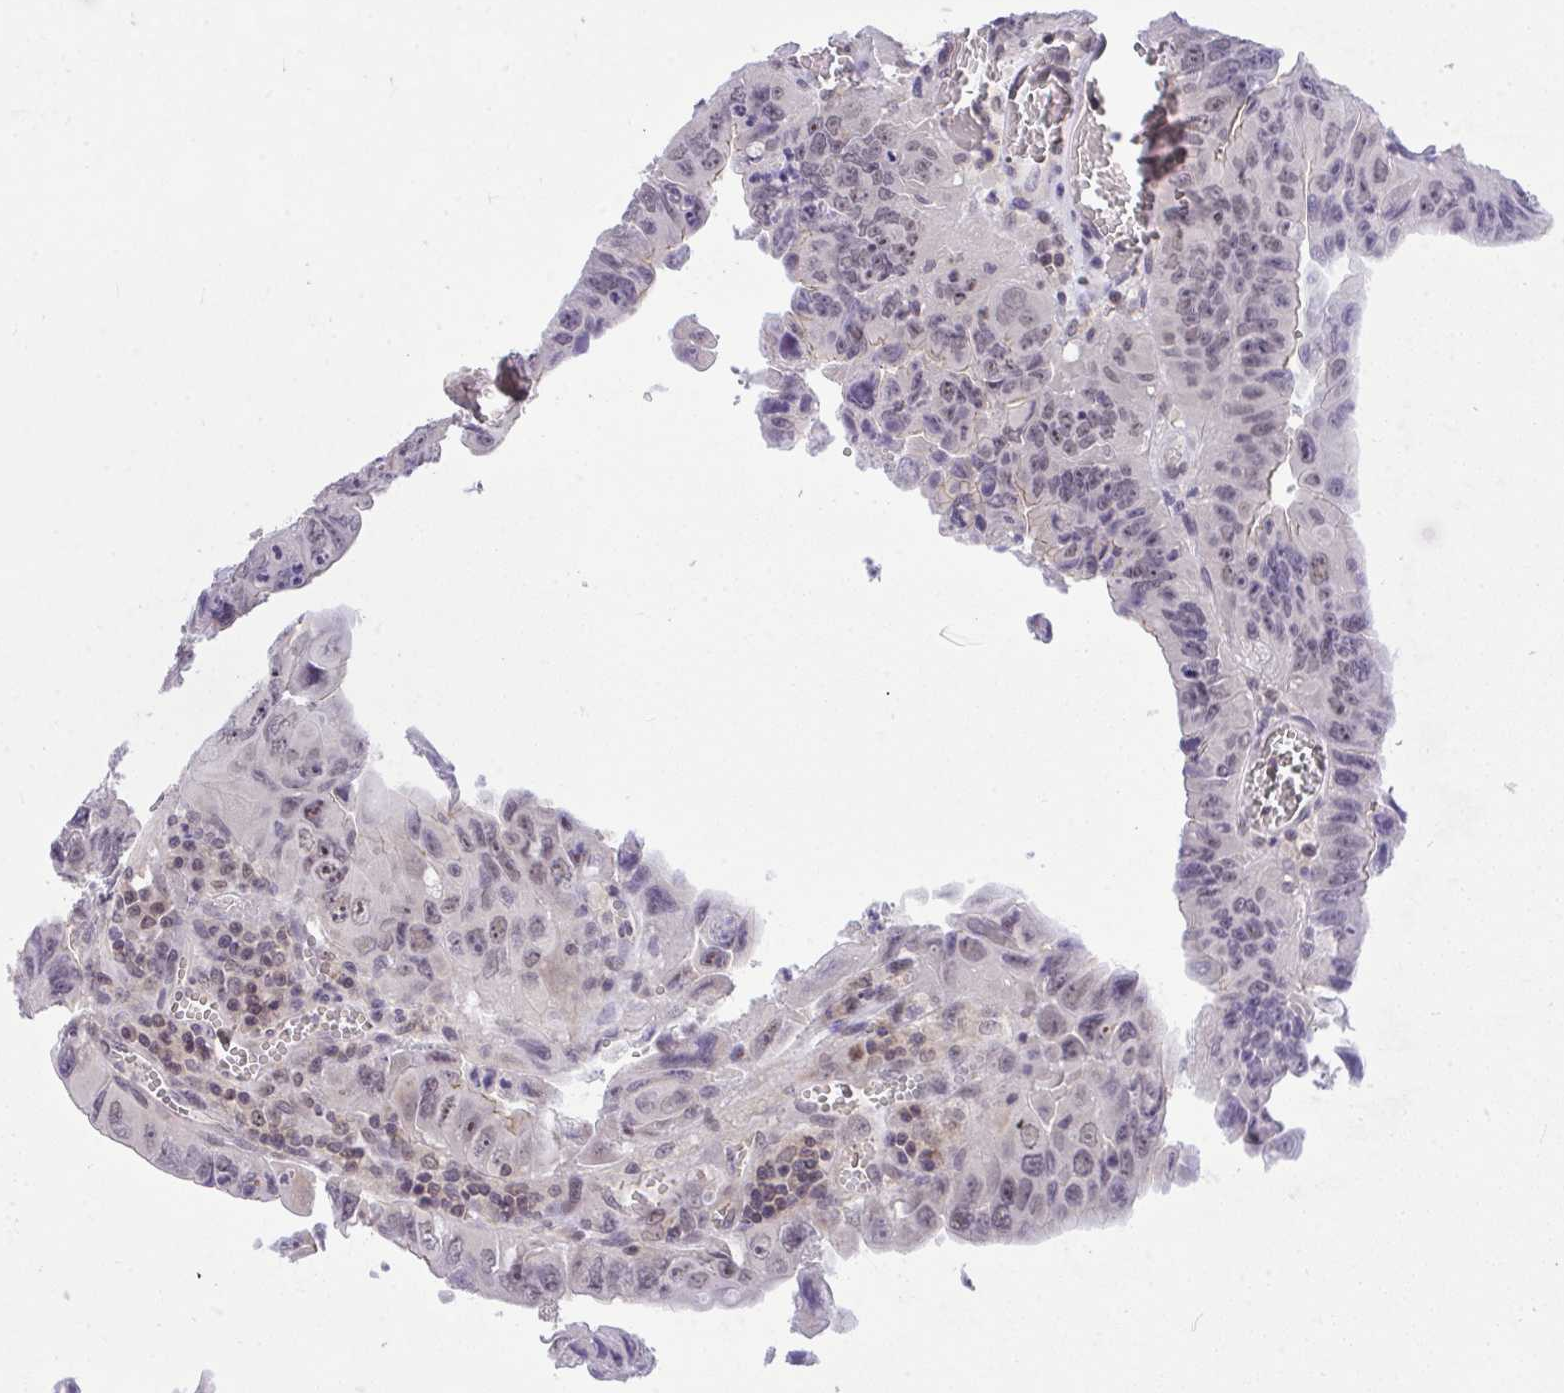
{"staining": {"intensity": "weak", "quantity": "<25%", "location": "cytoplasmic/membranous,nuclear"}, "tissue": "colorectal cancer", "cell_type": "Tumor cells", "image_type": "cancer", "snomed": [{"axis": "morphology", "description": "Adenocarcinoma, NOS"}, {"axis": "topography", "description": "Colon"}], "caption": "A histopathology image of human colorectal cancer is negative for staining in tumor cells.", "gene": "PPP1CA", "patient": {"sex": "female", "age": 84}}